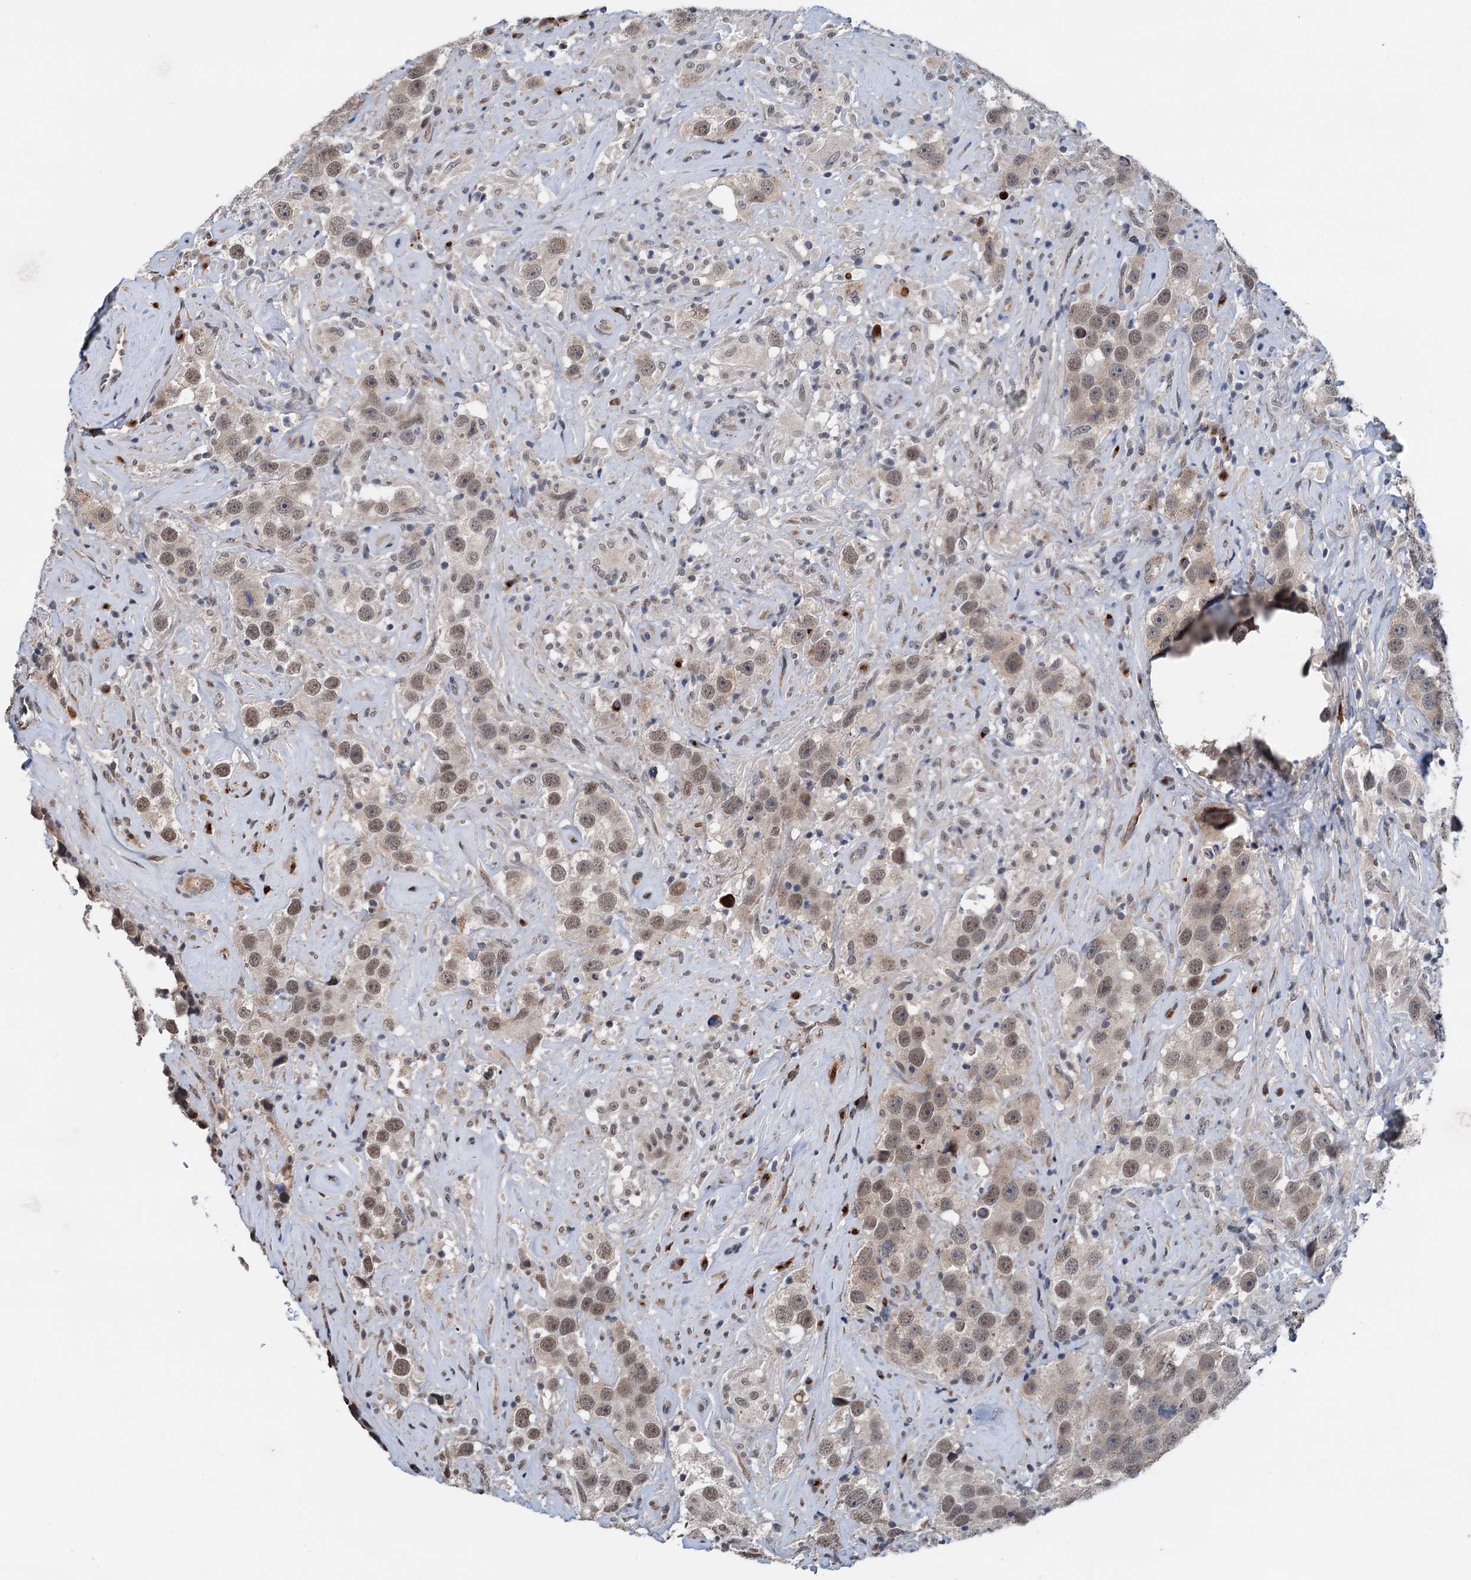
{"staining": {"intensity": "weak", "quantity": ">75%", "location": "cytoplasmic/membranous,nuclear"}, "tissue": "testis cancer", "cell_type": "Tumor cells", "image_type": "cancer", "snomed": [{"axis": "morphology", "description": "Seminoma, NOS"}, {"axis": "topography", "description": "Testis"}], "caption": "Testis seminoma tissue displays weak cytoplasmic/membranous and nuclear expression in about >75% of tumor cells, visualized by immunohistochemistry.", "gene": "SHLD1", "patient": {"sex": "male", "age": 49}}